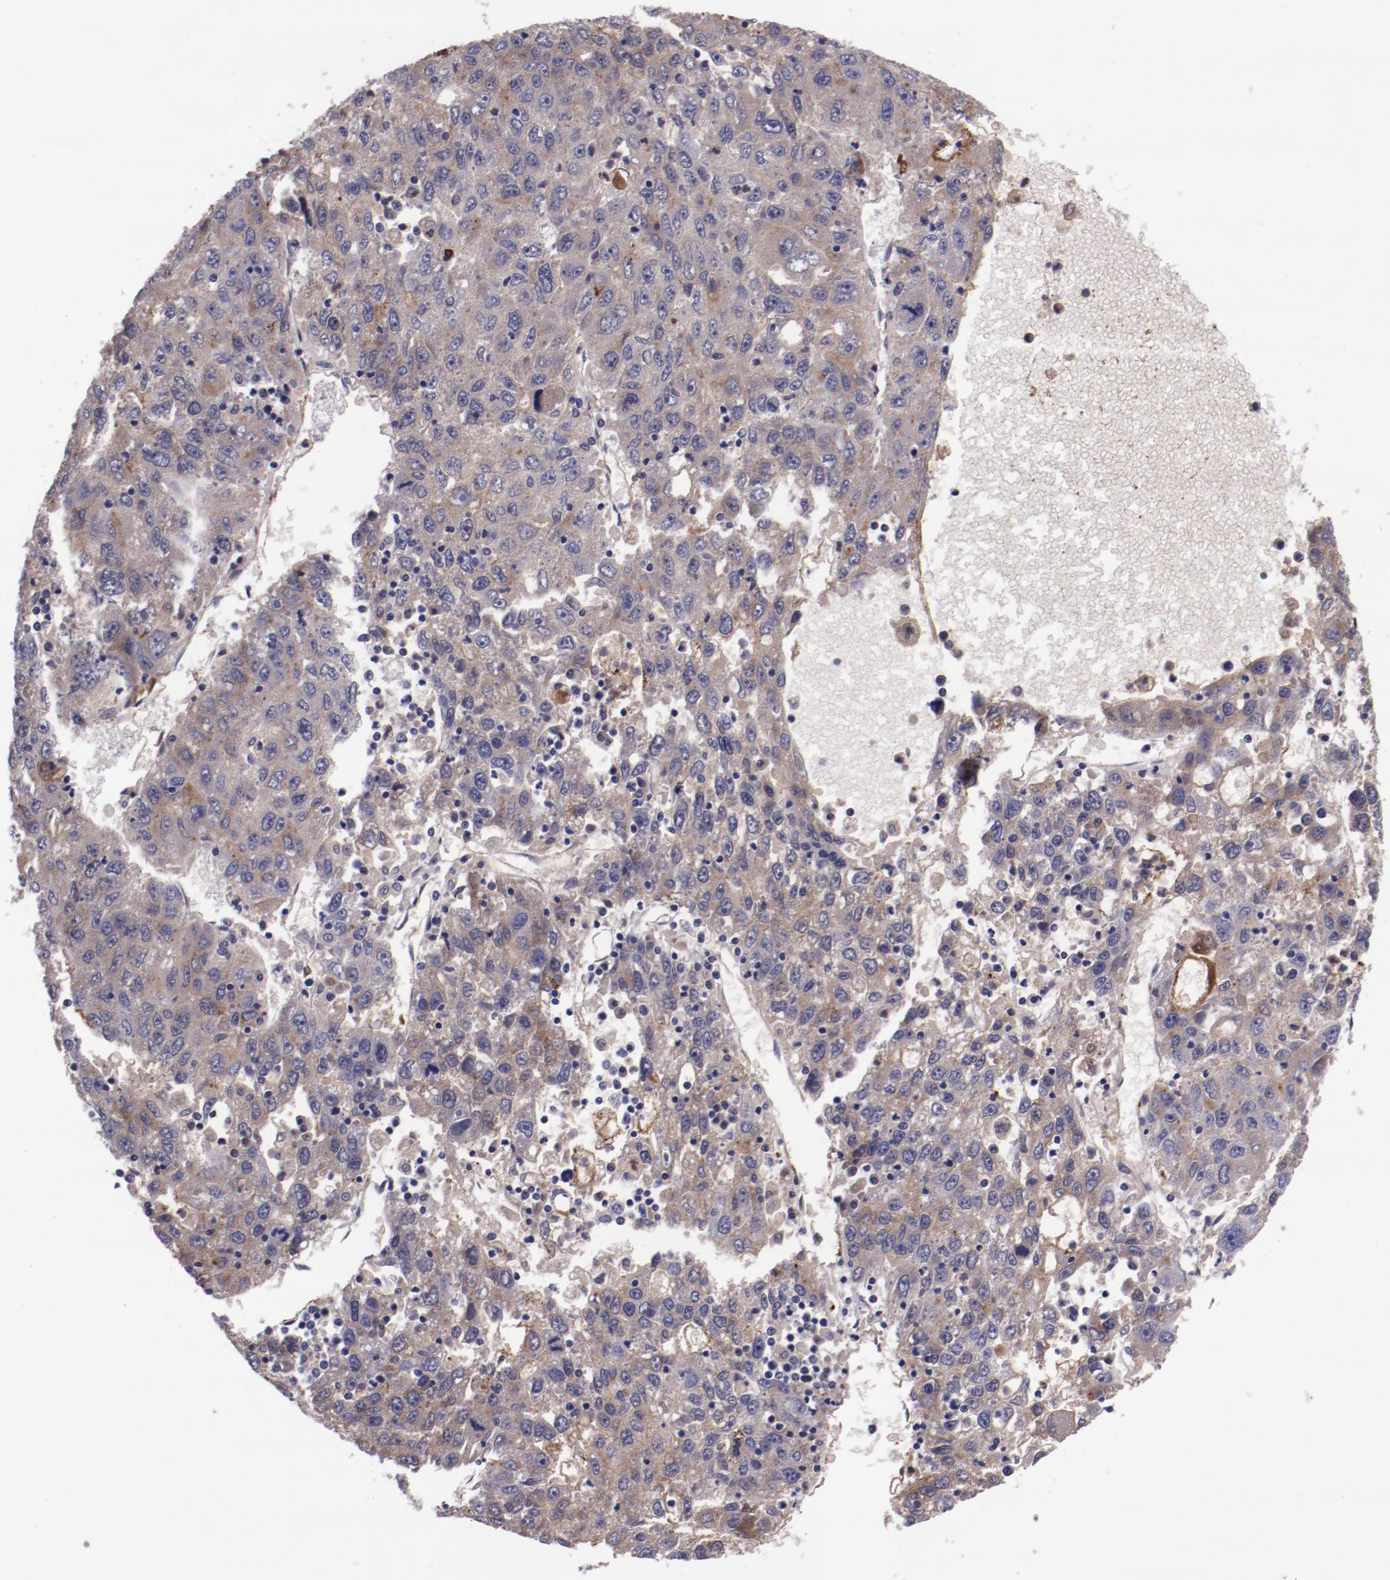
{"staining": {"intensity": "moderate", "quantity": ">75%", "location": "cytoplasmic/membranous"}, "tissue": "liver cancer", "cell_type": "Tumor cells", "image_type": "cancer", "snomed": [{"axis": "morphology", "description": "Carcinoma, Hepatocellular, NOS"}, {"axis": "topography", "description": "Liver"}], "caption": "This is a histology image of immunohistochemistry staining of hepatocellular carcinoma (liver), which shows moderate expression in the cytoplasmic/membranous of tumor cells.", "gene": "APOH", "patient": {"sex": "male", "age": 49}}